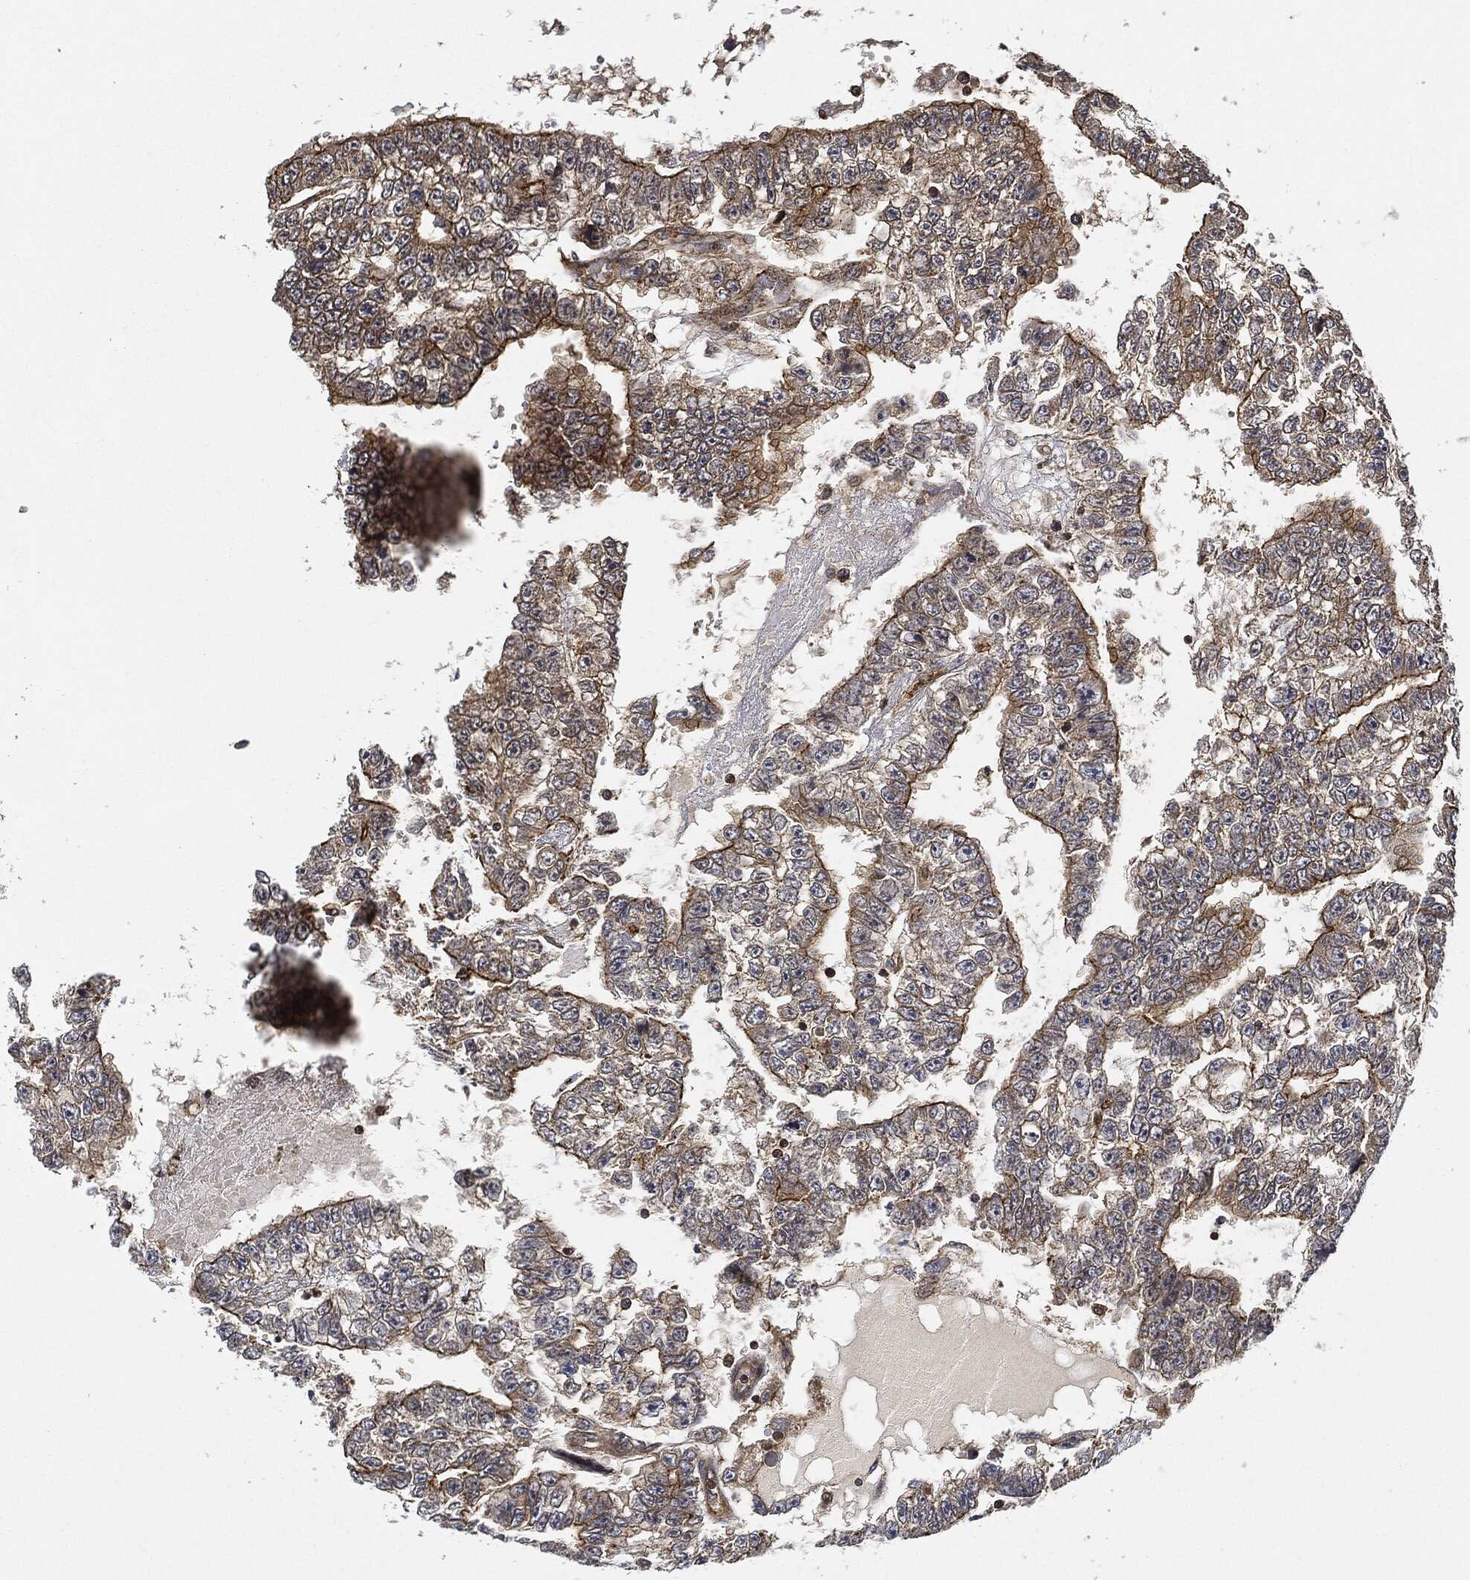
{"staining": {"intensity": "strong", "quantity": "25%-75%", "location": "cytoplasmic/membranous"}, "tissue": "testis cancer", "cell_type": "Tumor cells", "image_type": "cancer", "snomed": [{"axis": "morphology", "description": "Carcinoma, Embryonal, NOS"}, {"axis": "topography", "description": "Testis"}], "caption": "Immunohistochemical staining of testis cancer shows high levels of strong cytoplasmic/membranous protein expression in approximately 25%-75% of tumor cells. (DAB (3,3'-diaminobenzidine) IHC with brightfield microscopy, high magnification).", "gene": "MAP3K3", "patient": {"sex": "male", "age": 25}}